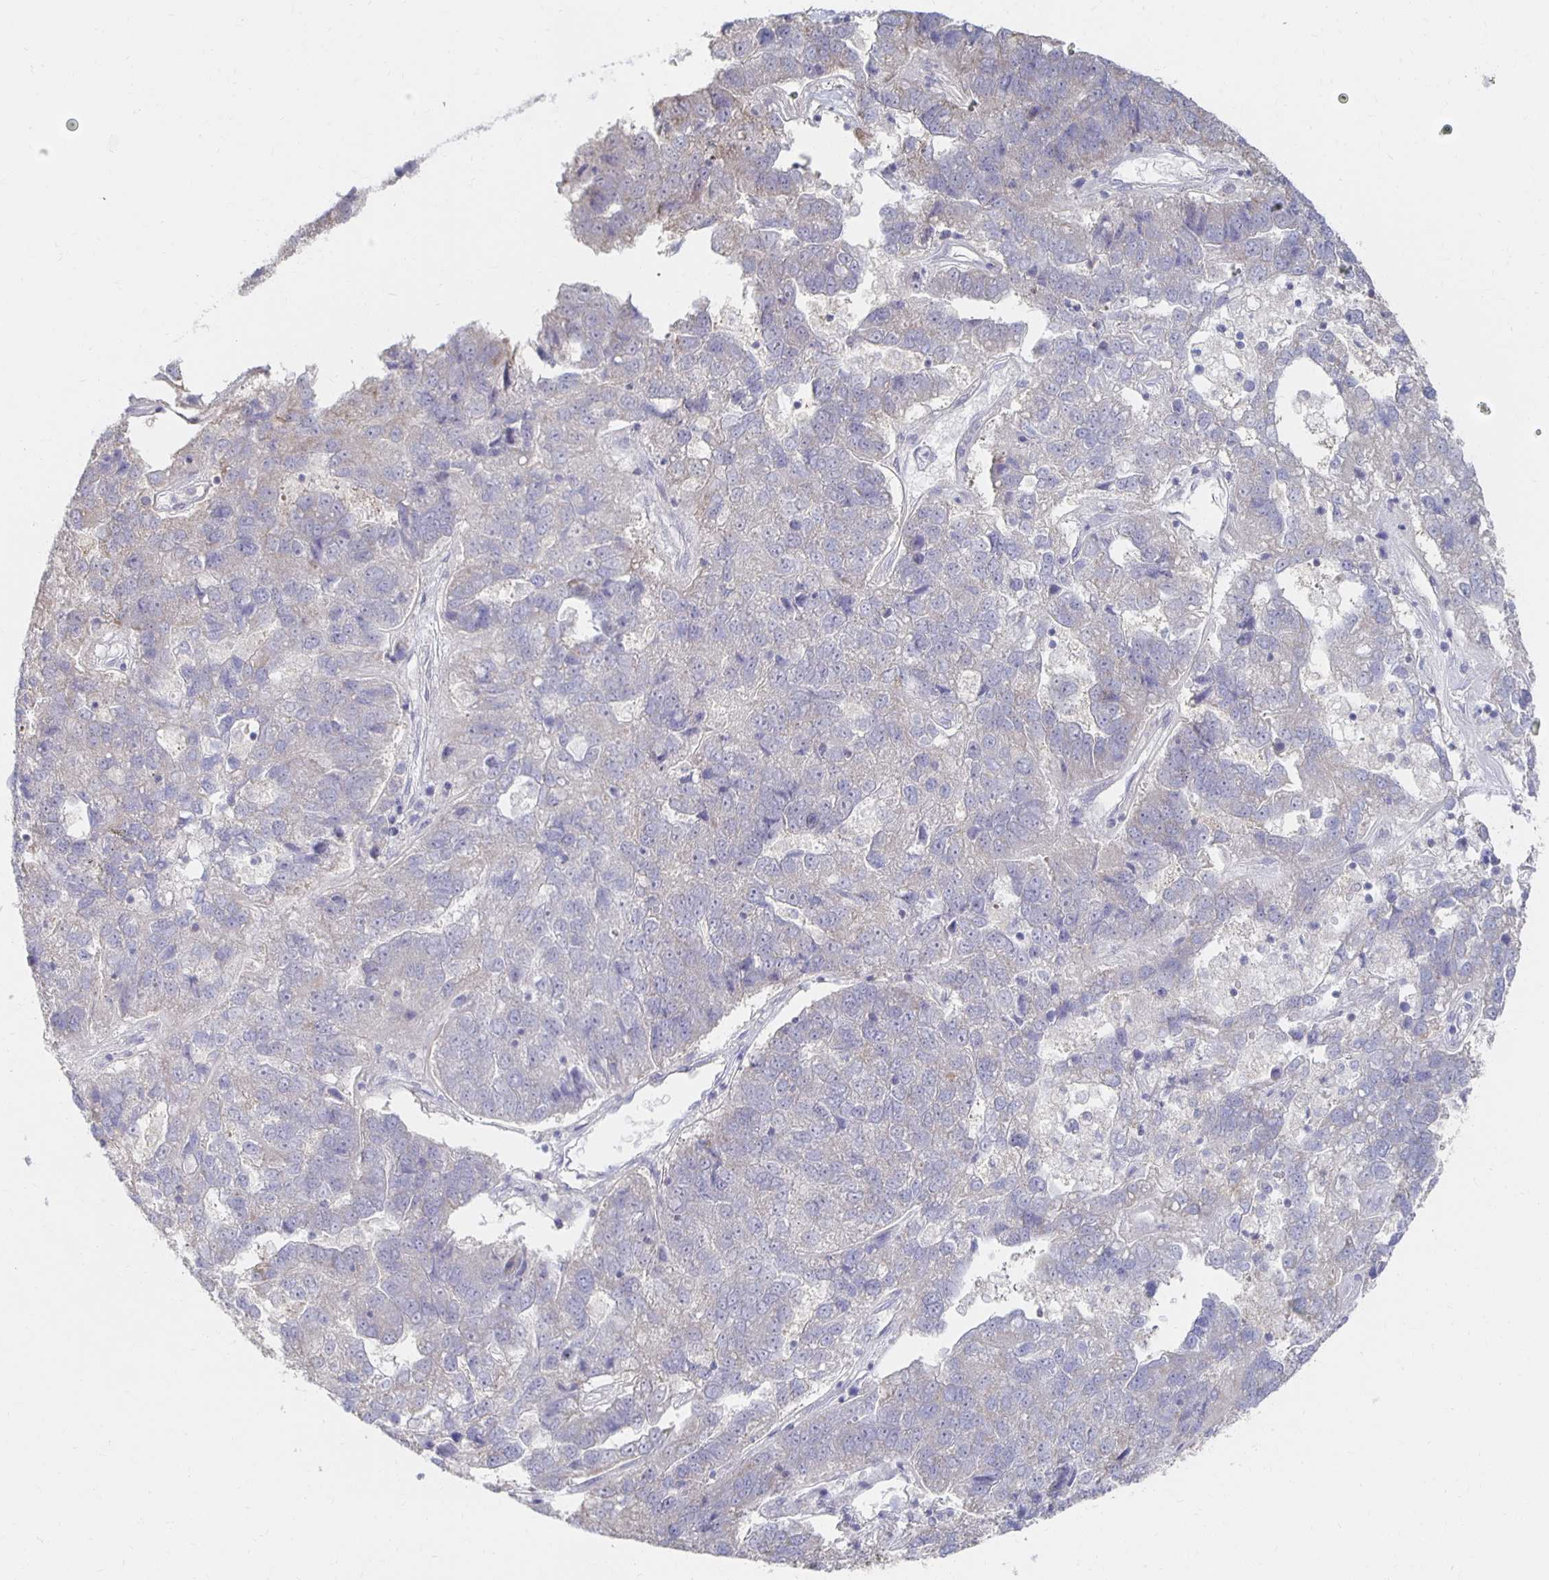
{"staining": {"intensity": "negative", "quantity": "none", "location": "none"}, "tissue": "pancreatic cancer", "cell_type": "Tumor cells", "image_type": "cancer", "snomed": [{"axis": "morphology", "description": "Adenocarcinoma, NOS"}, {"axis": "topography", "description": "Pancreas"}], "caption": "Tumor cells are negative for protein expression in human adenocarcinoma (pancreatic).", "gene": "NKX2-8", "patient": {"sex": "female", "age": 61}}